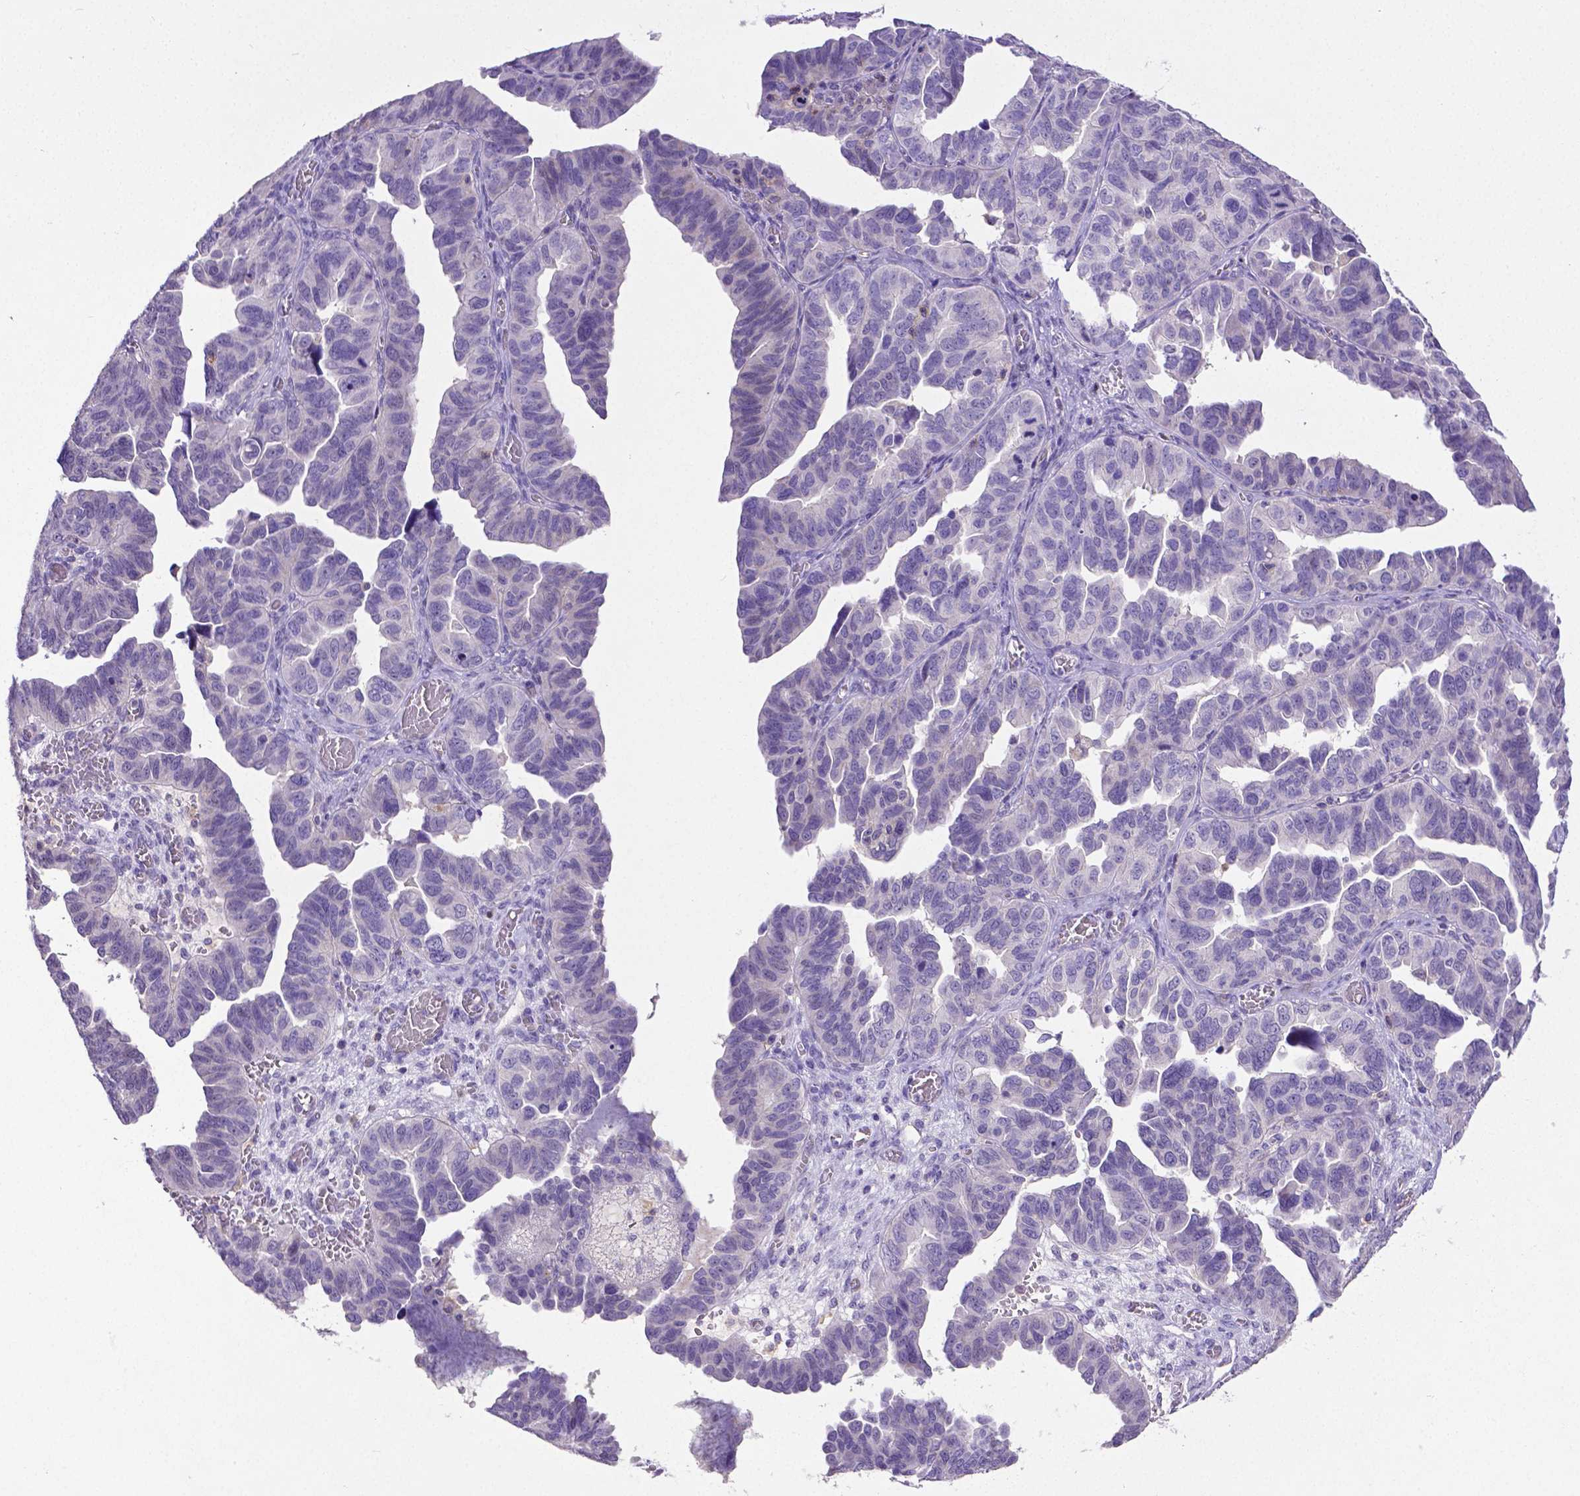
{"staining": {"intensity": "negative", "quantity": "none", "location": "none"}, "tissue": "ovarian cancer", "cell_type": "Tumor cells", "image_type": "cancer", "snomed": [{"axis": "morphology", "description": "Cystadenocarcinoma, serous, NOS"}, {"axis": "topography", "description": "Ovary"}], "caption": "Ovarian cancer was stained to show a protein in brown. There is no significant expression in tumor cells.", "gene": "CD4", "patient": {"sex": "female", "age": 64}}